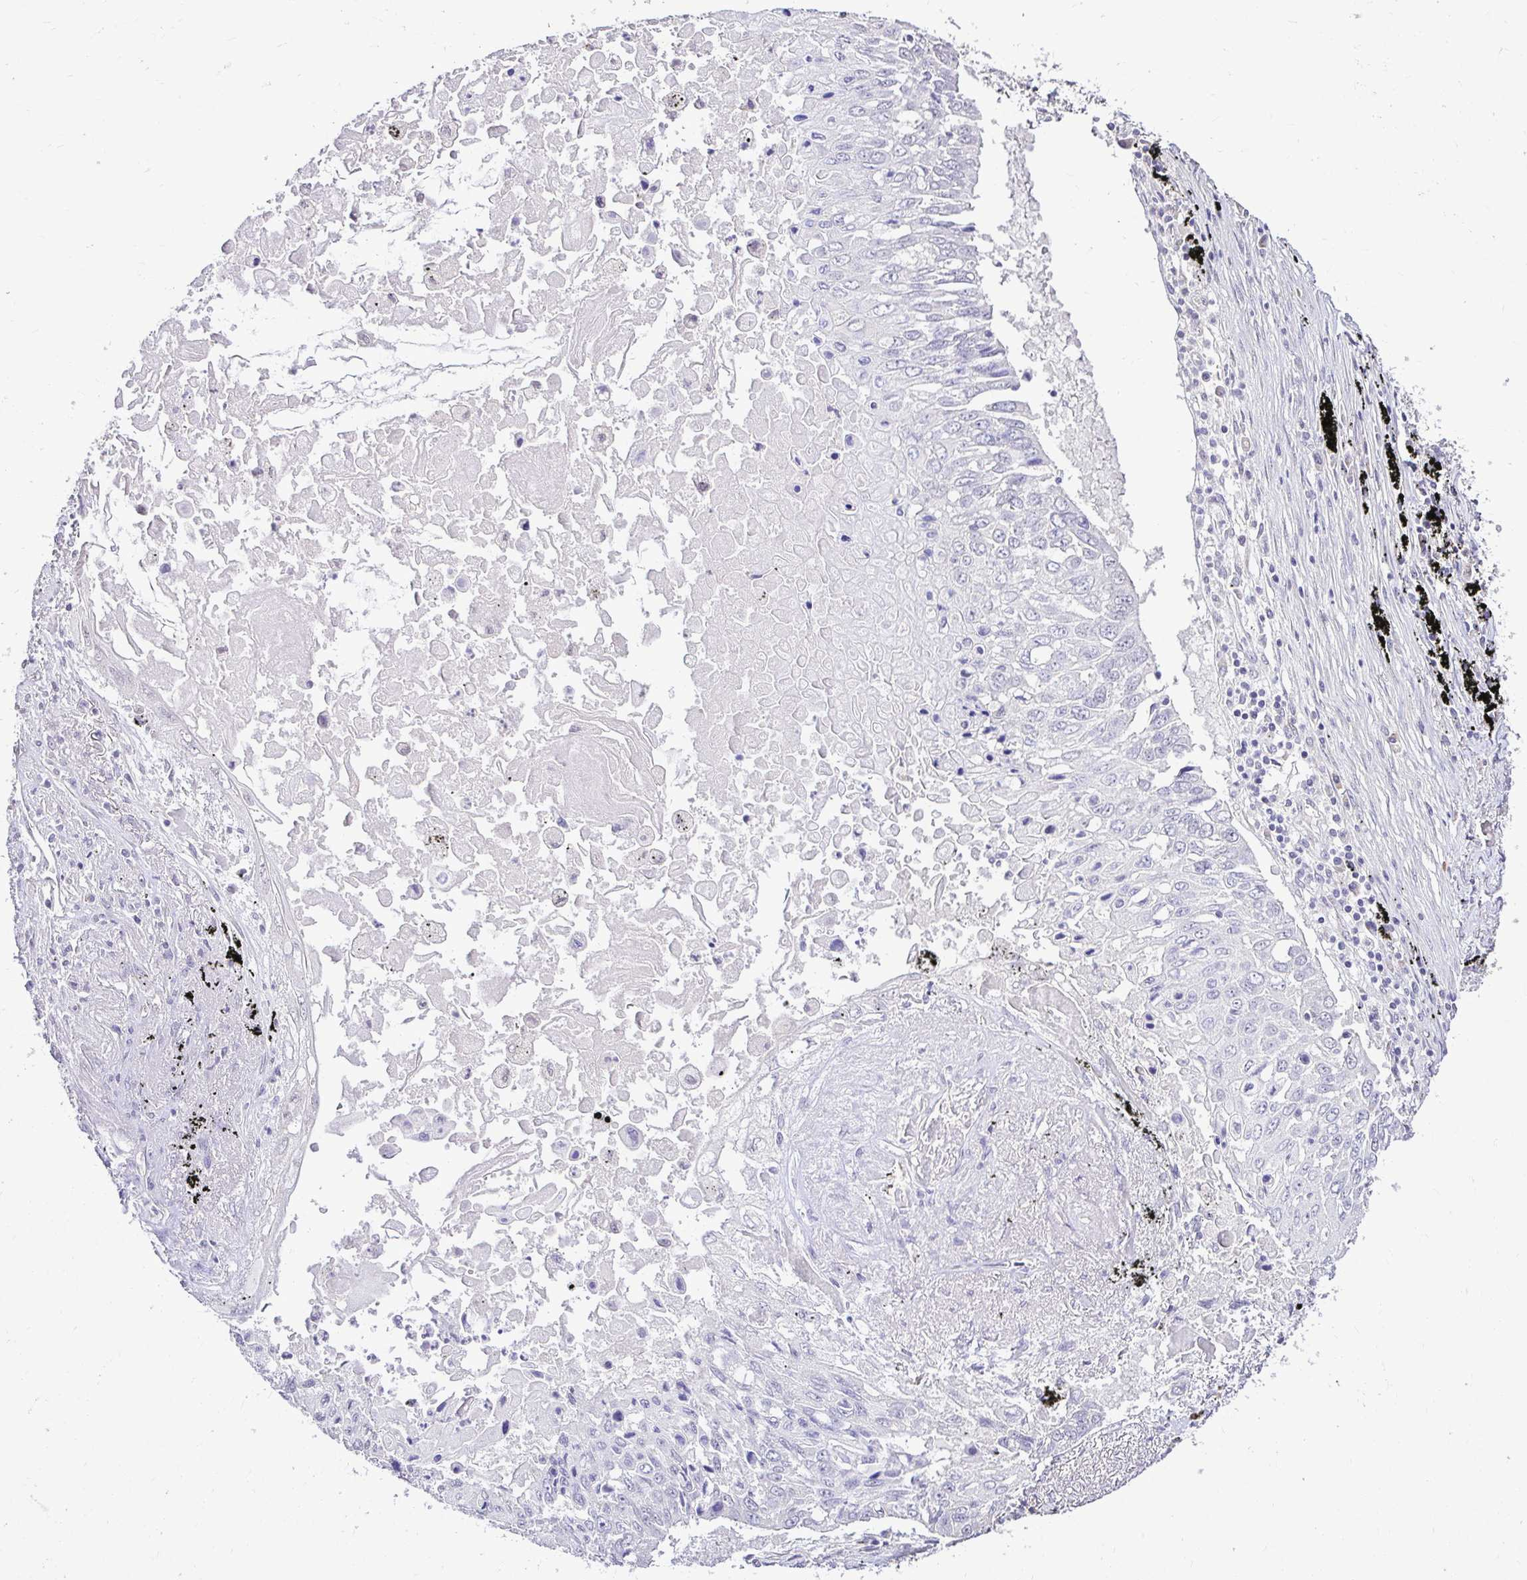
{"staining": {"intensity": "negative", "quantity": "none", "location": "none"}, "tissue": "lung cancer", "cell_type": "Tumor cells", "image_type": "cancer", "snomed": [{"axis": "morphology", "description": "Squamous cell carcinoma, NOS"}, {"axis": "topography", "description": "Lung"}], "caption": "The IHC photomicrograph has no significant staining in tumor cells of lung cancer (squamous cell carcinoma) tissue.", "gene": "KIAA1210", "patient": {"sex": "male", "age": 75}}